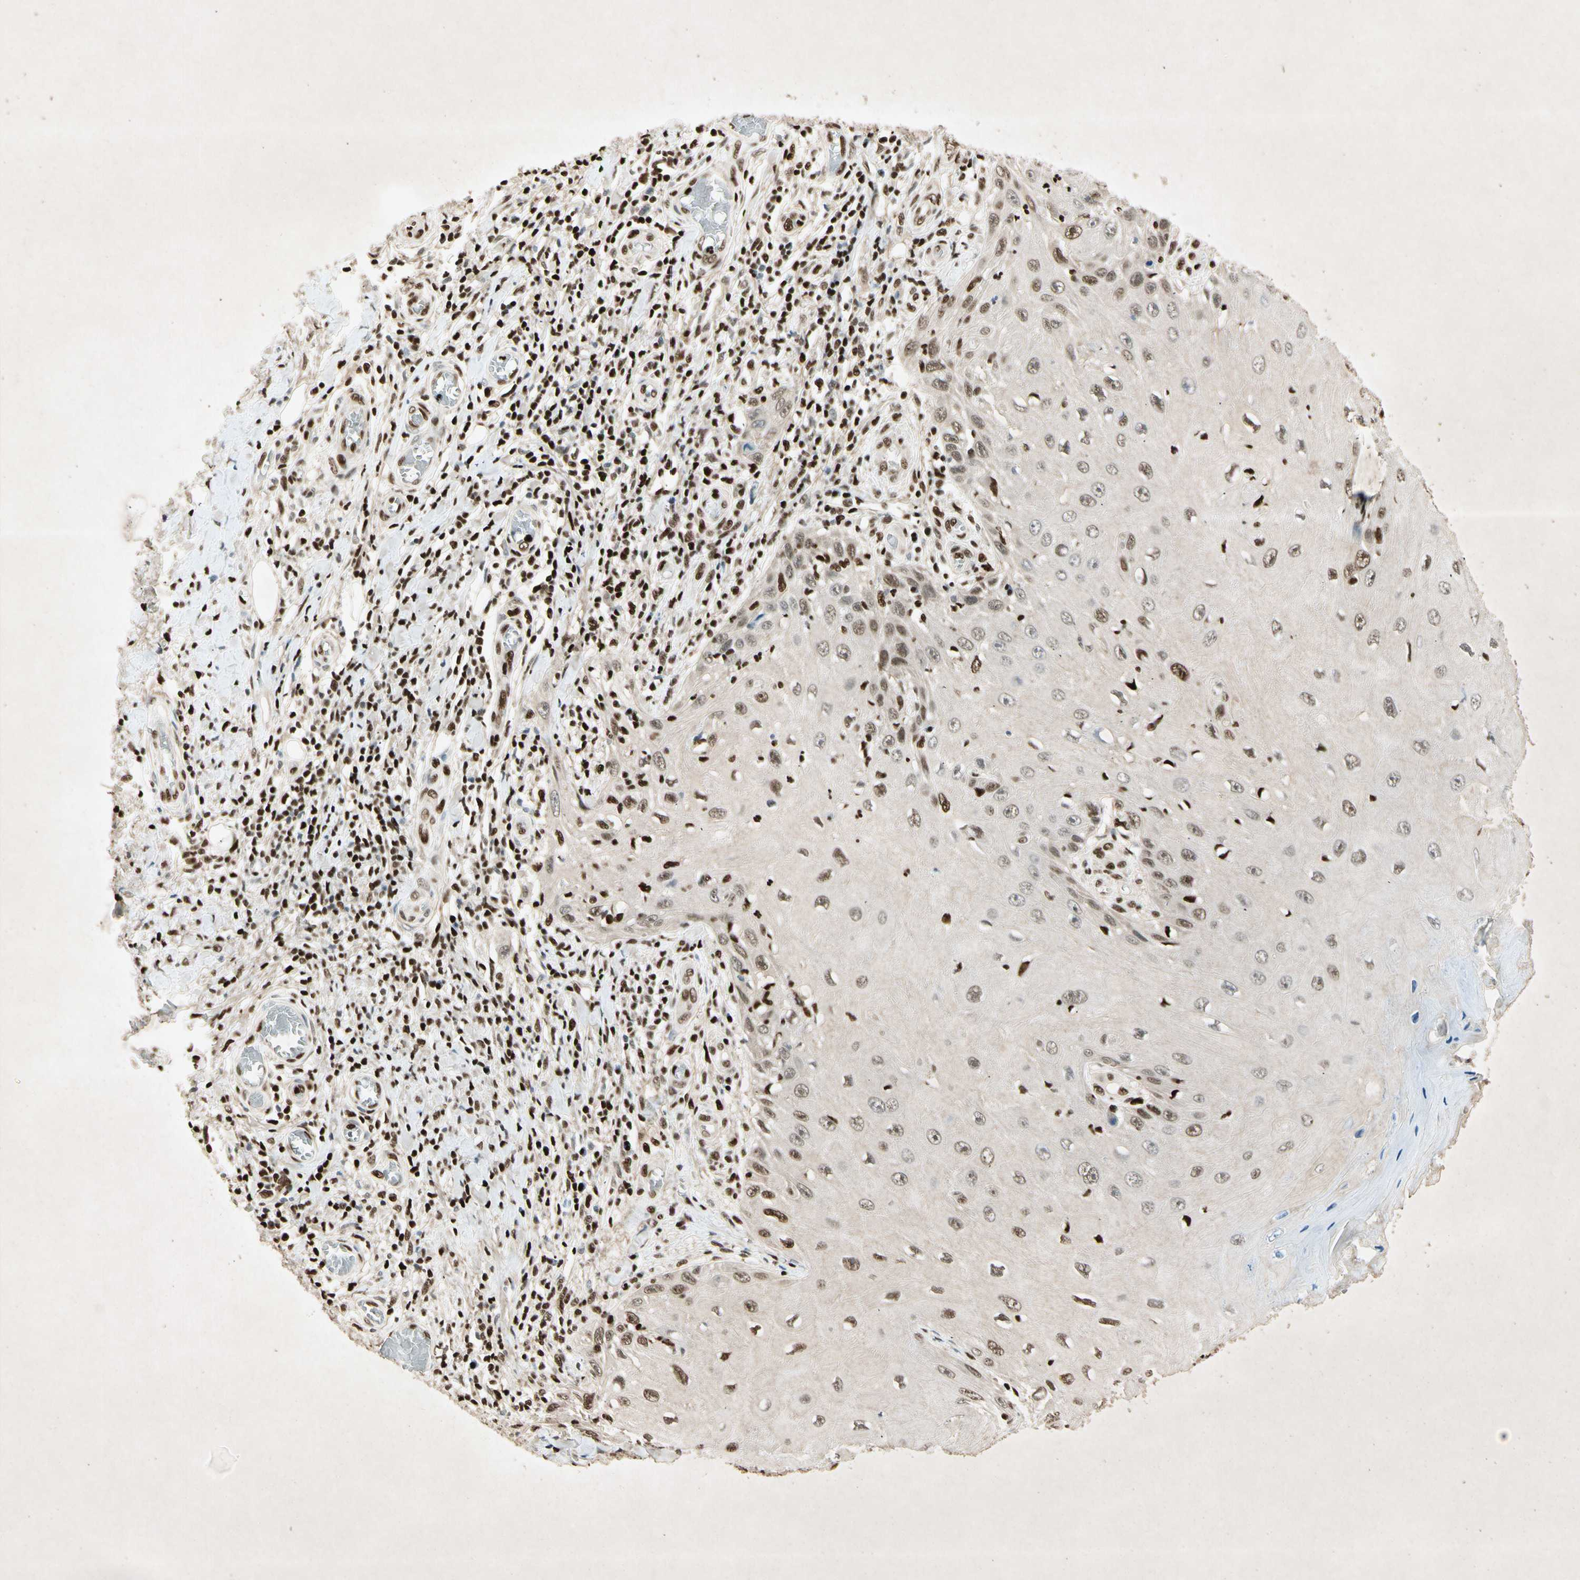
{"staining": {"intensity": "moderate", "quantity": ">75%", "location": "nuclear"}, "tissue": "skin cancer", "cell_type": "Tumor cells", "image_type": "cancer", "snomed": [{"axis": "morphology", "description": "Squamous cell carcinoma, NOS"}, {"axis": "topography", "description": "Skin"}], "caption": "Skin cancer stained for a protein displays moderate nuclear positivity in tumor cells. The protein of interest is shown in brown color, while the nuclei are stained blue.", "gene": "RNF43", "patient": {"sex": "female", "age": 73}}